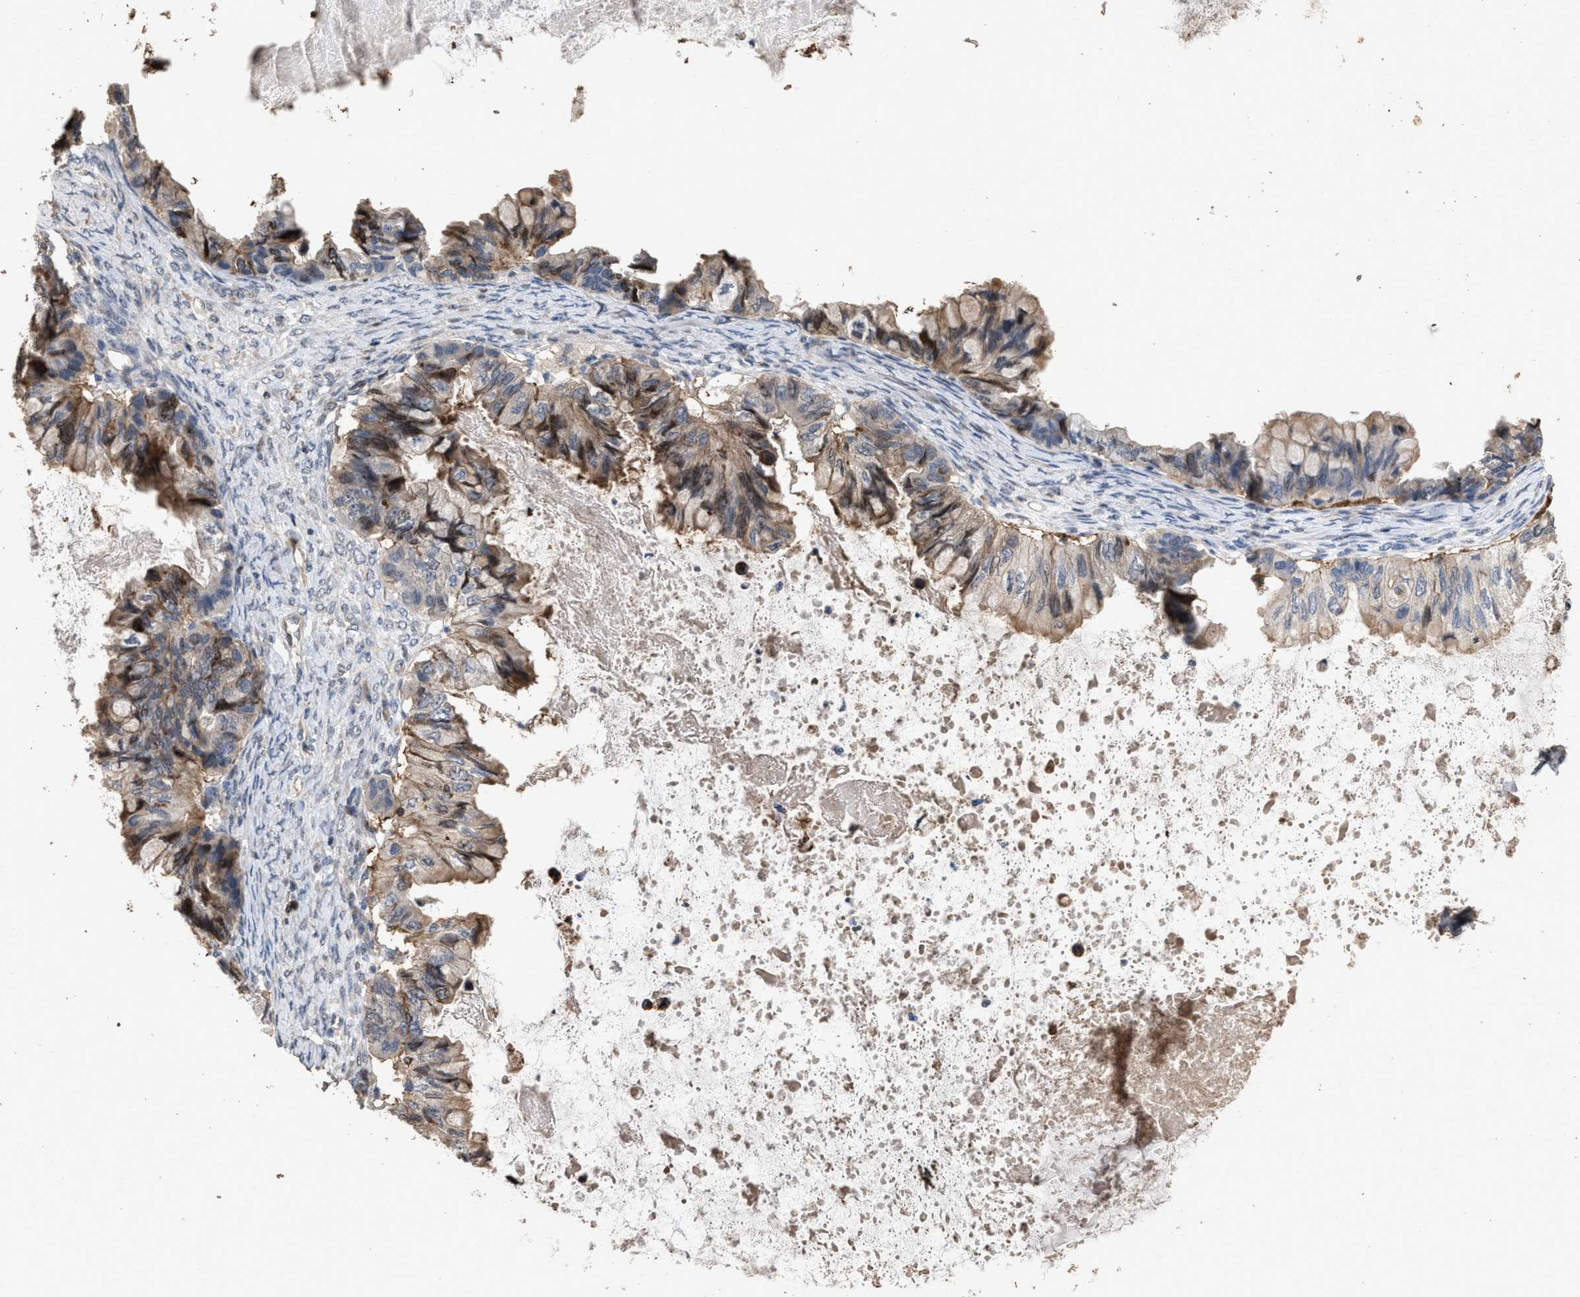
{"staining": {"intensity": "moderate", "quantity": ">75%", "location": "cytoplasmic/membranous"}, "tissue": "ovarian cancer", "cell_type": "Tumor cells", "image_type": "cancer", "snomed": [{"axis": "morphology", "description": "Cystadenocarcinoma, mucinous, NOS"}, {"axis": "topography", "description": "Ovary"}], "caption": "A photomicrograph of ovarian mucinous cystadenocarcinoma stained for a protein demonstrates moderate cytoplasmic/membranous brown staining in tumor cells.", "gene": "TDRKH", "patient": {"sex": "female", "age": 80}}